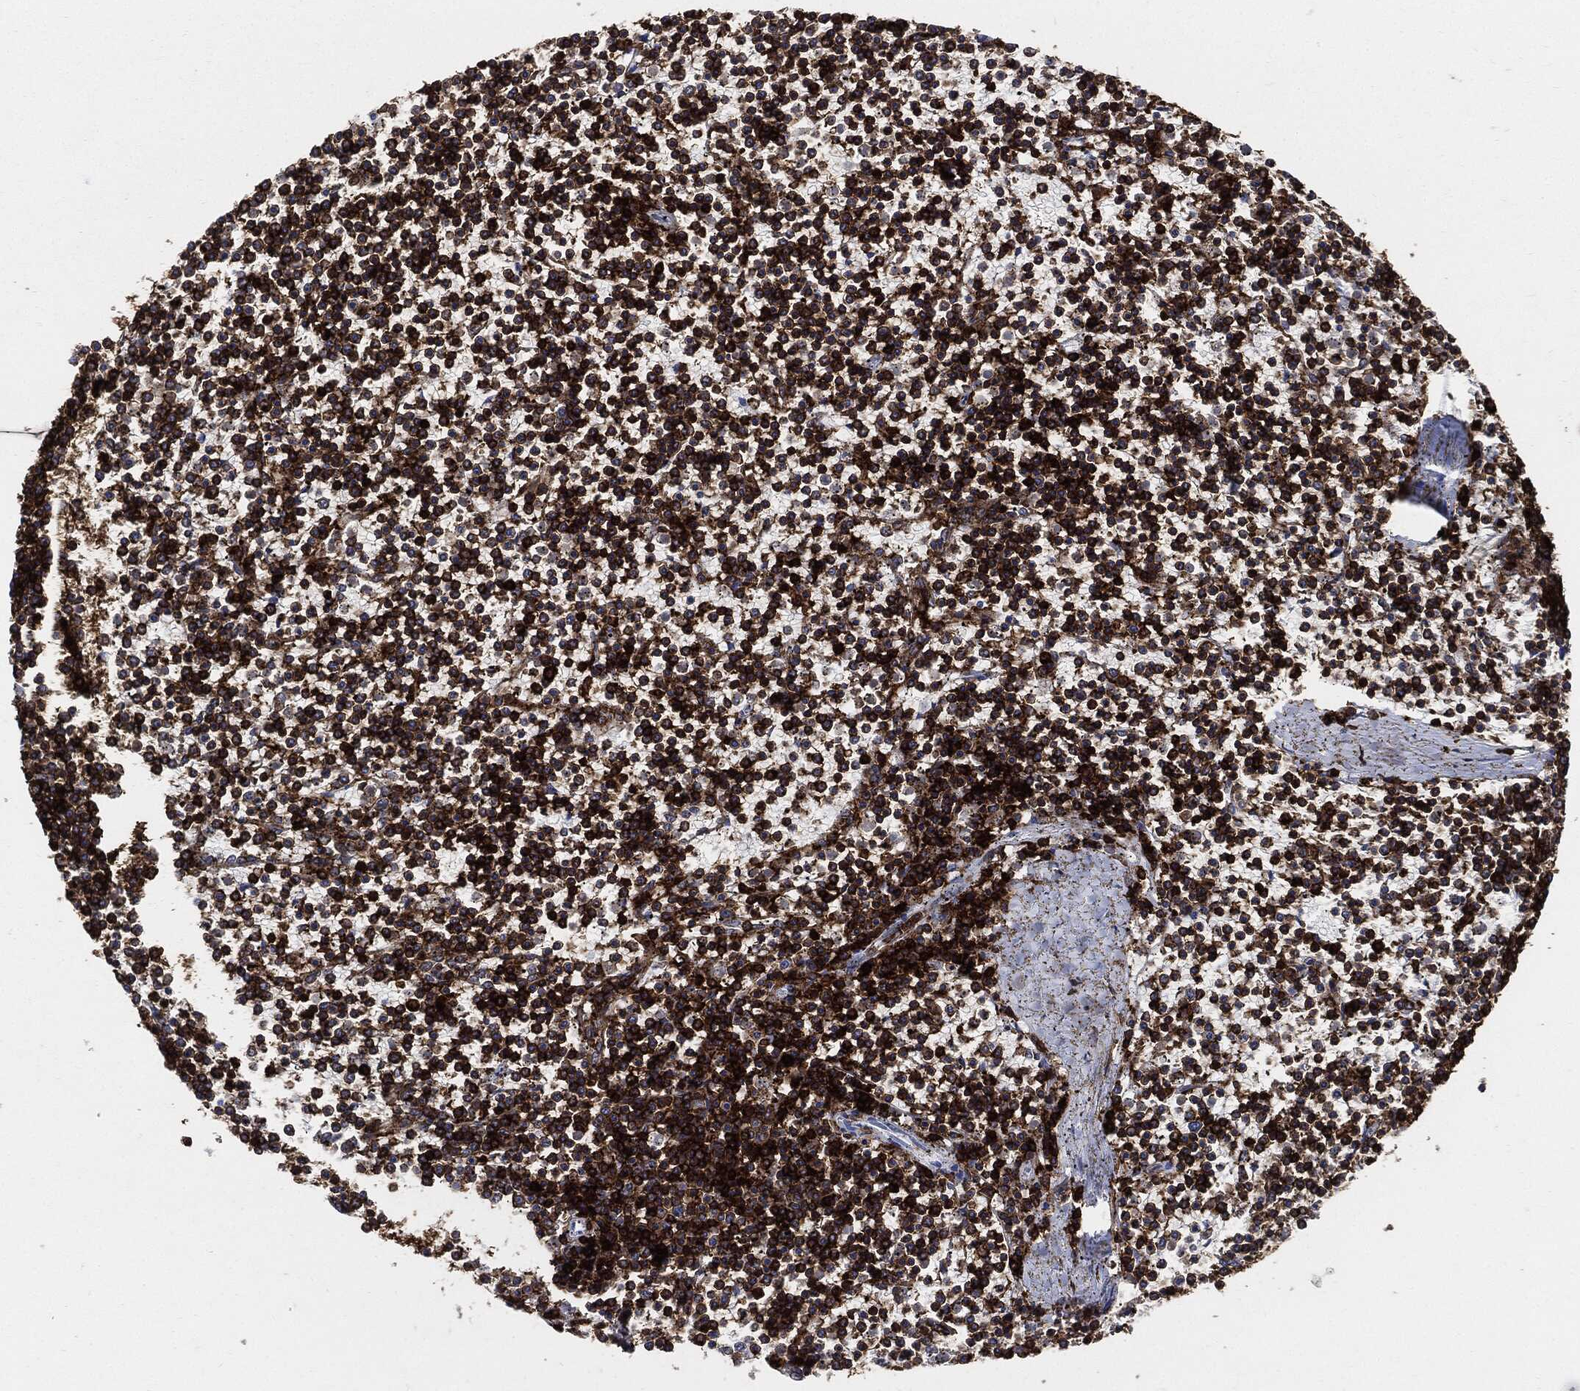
{"staining": {"intensity": "strong", "quantity": ">75%", "location": "cytoplasmic/membranous"}, "tissue": "lymphoma", "cell_type": "Tumor cells", "image_type": "cancer", "snomed": [{"axis": "morphology", "description": "Malignant lymphoma, non-Hodgkin's type, Low grade"}, {"axis": "topography", "description": "Spleen"}], "caption": "Immunohistochemical staining of human low-grade malignant lymphoma, non-Hodgkin's type shows high levels of strong cytoplasmic/membranous expression in about >75% of tumor cells.", "gene": "PTPRC", "patient": {"sex": "female", "age": 19}}